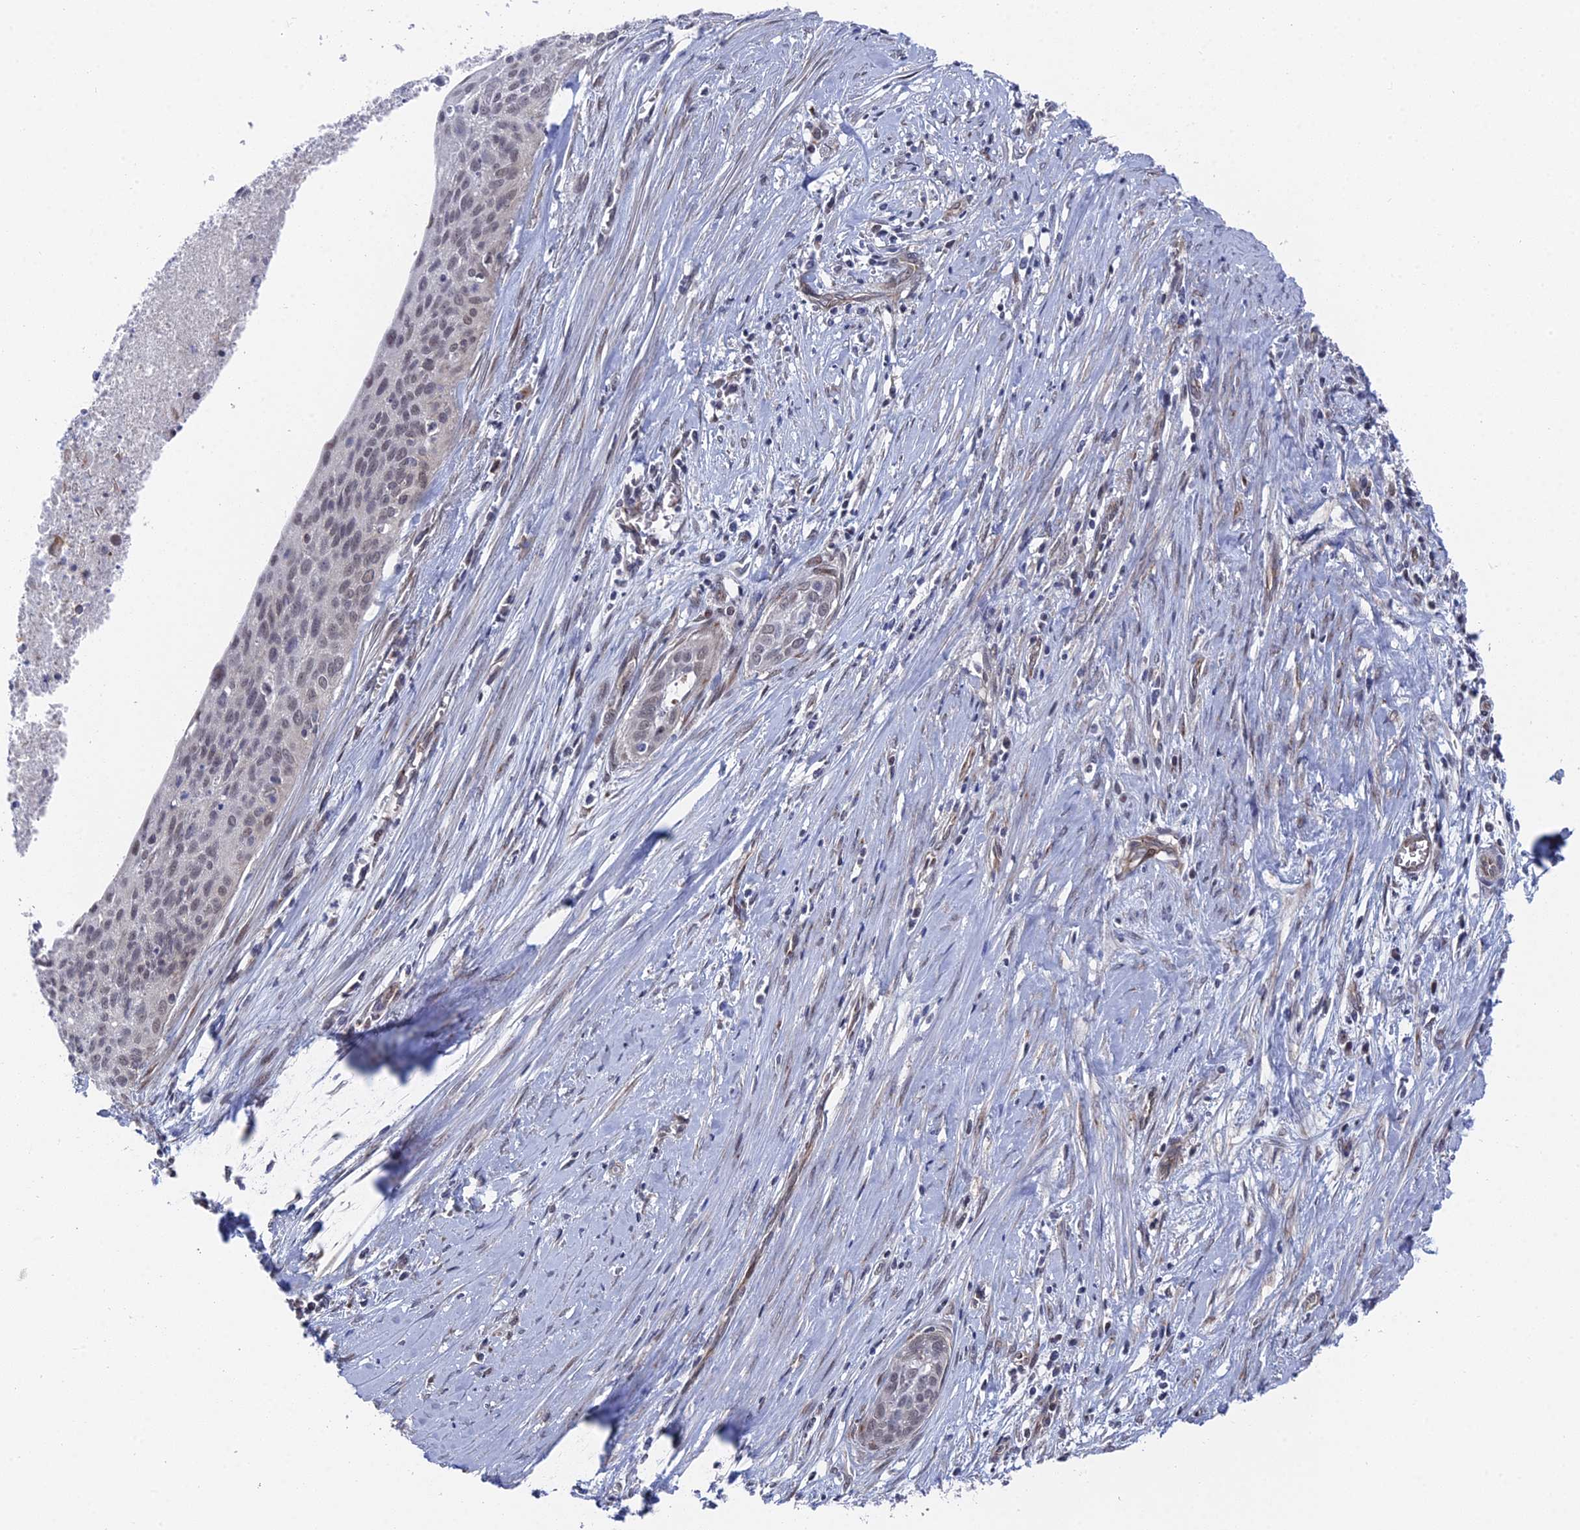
{"staining": {"intensity": "weak", "quantity": "25%-75%", "location": "nuclear"}, "tissue": "cervical cancer", "cell_type": "Tumor cells", "image_type": "cancer", "snomed": [{"axis": "morphology", "description": "Squamous cell carcinoma, NOS"}, {"axis": "topography", "description": "Cervix"}], "caption": "Approximately 25%-75% of tumor cells in cervical squamous cell carcinoma exhibit weak nuclear protein expression as visualized by brown immunohistochemical staining.", "gene": "FHIP2A", "patient": {"sex": "female", "age": 55}}